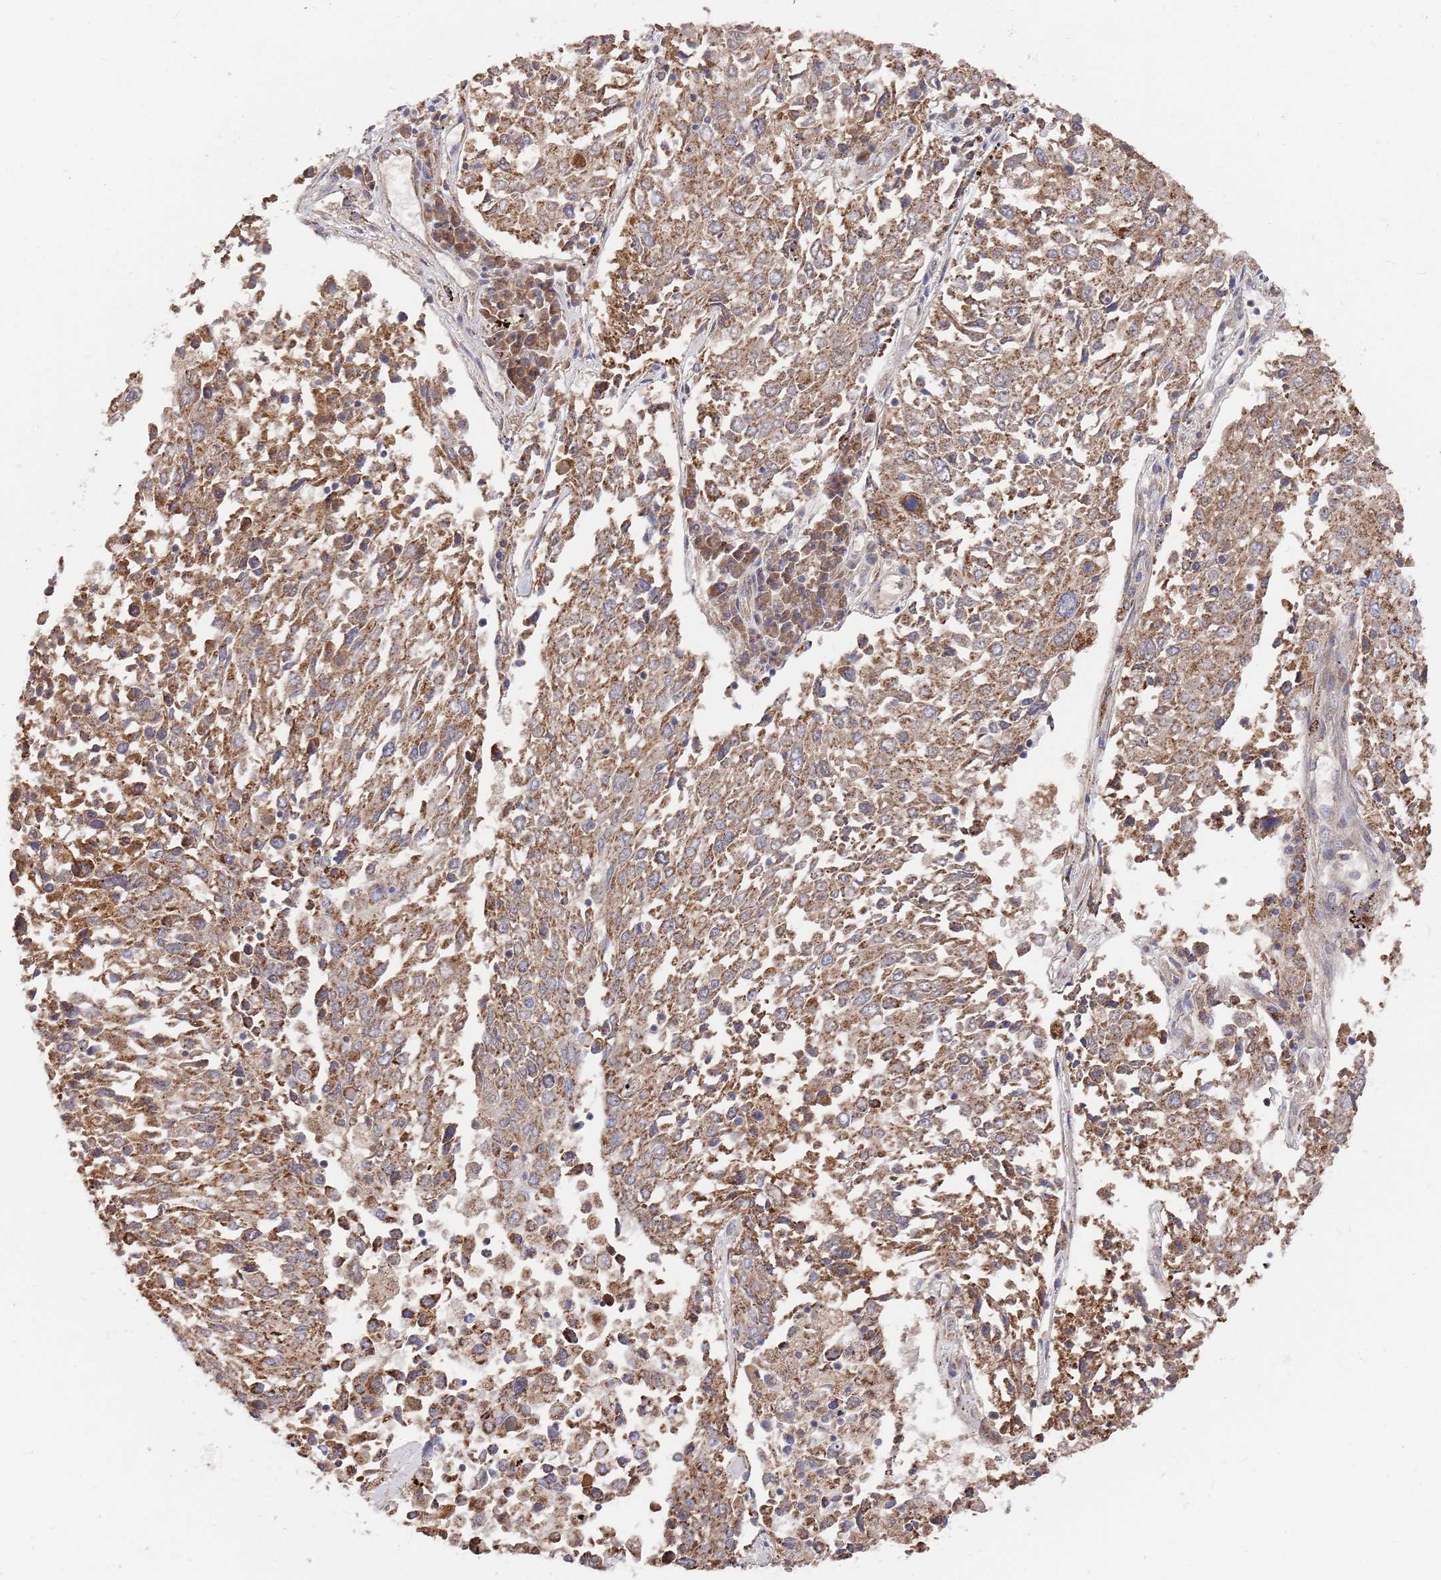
{"staining": {"intensity": "moderate", "quantity": ">75%", "location": "cytoplasmic/membranous"}, "tissue": "lung cancer", "cell_type": "Tumor cells", "image_type": "cancer", "snomed": [{"axis": "morphology", "description": "Squamous cell carcinoma, NOS"}, {"axis": "topography", "description": "Lung"}], "caption": "This is an image of immunohistochemistry (IHC) staining of lung cancer (squamous cell carcinoma), which shows moderate expression in the cytoplasmic/membranous of tumor cells.", "gene": "WDFY3", "patient": {"sex": "male", "age": 65}}